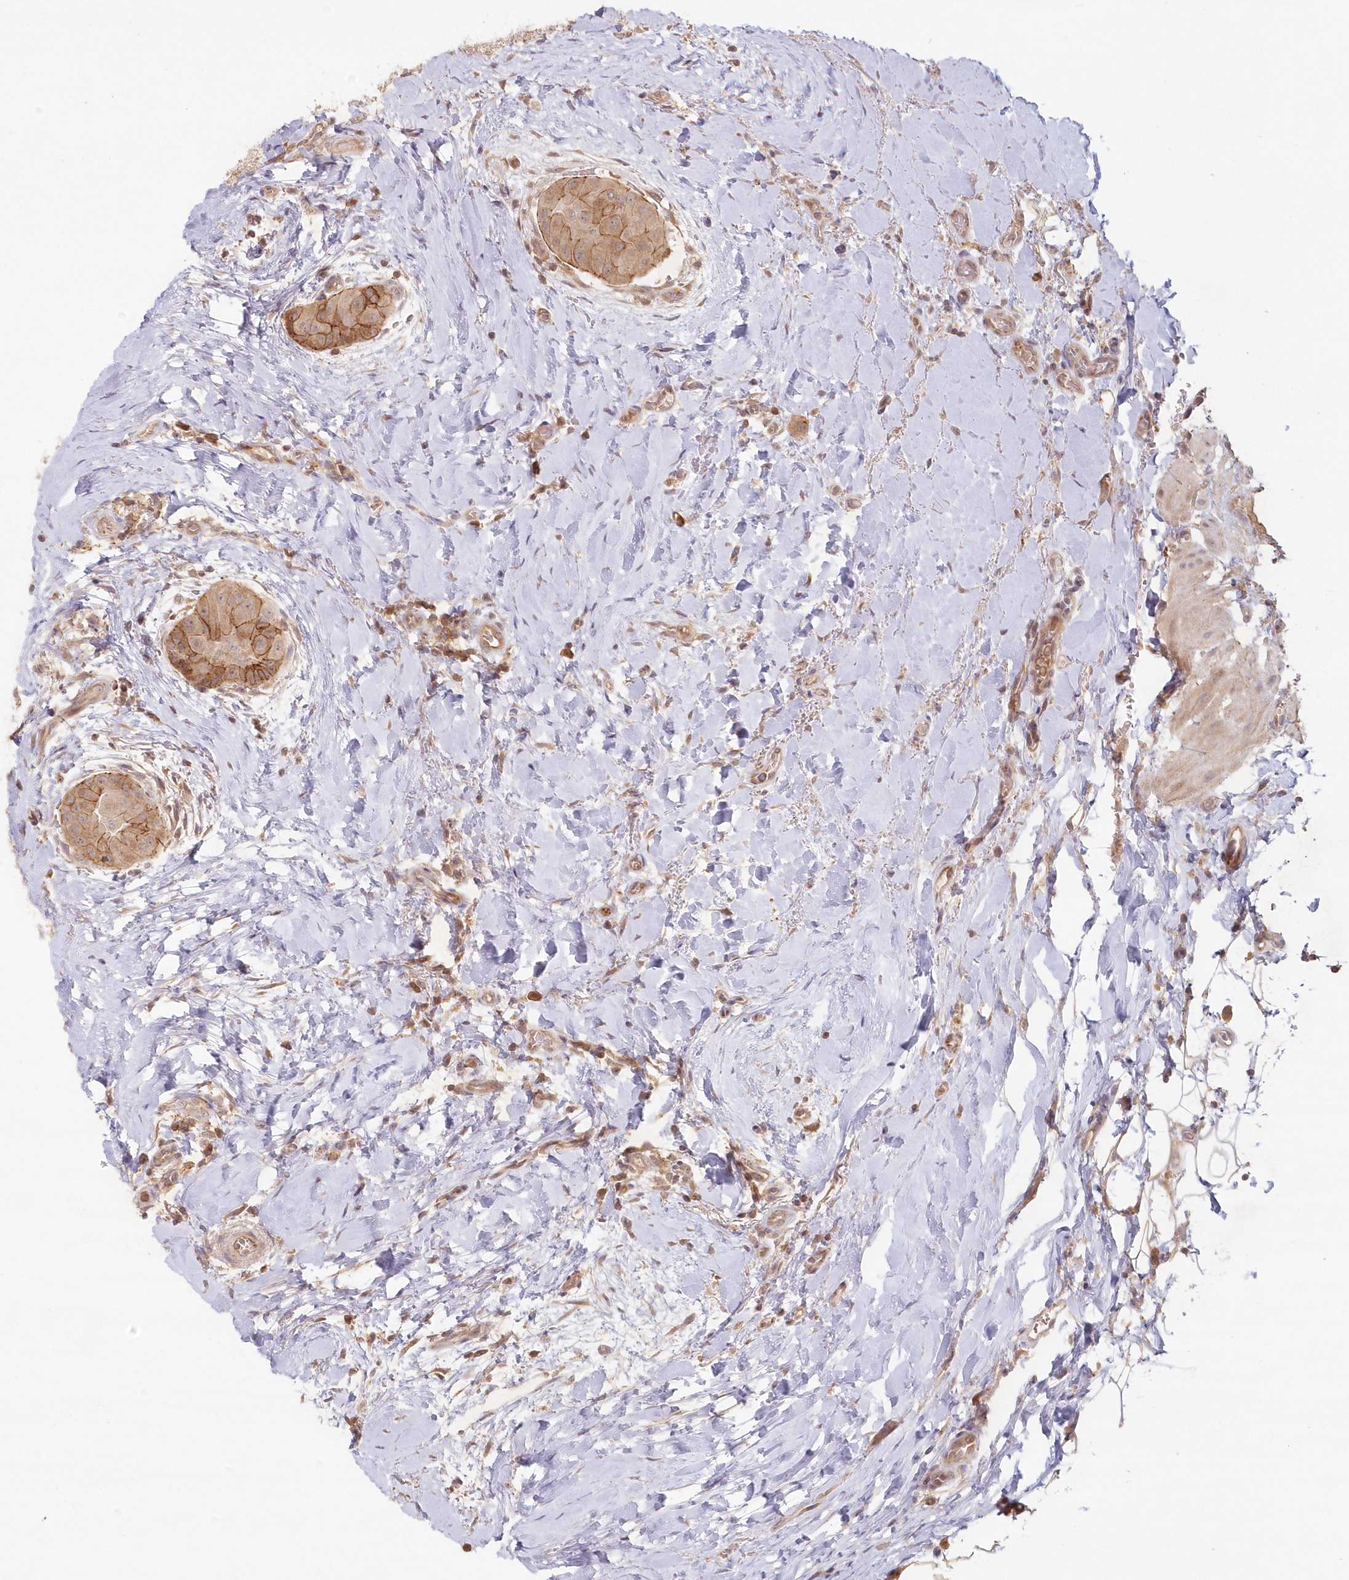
{"staining": {"intensity": "moderate", "quantity": ">75%", "location": "cytoplasmic/membranous"}, "tissue": "thyroid cancer", "cell_type": "Tumor cells", "image_type": "cancer", "snomed": [{"axis": "morphology", "description": "Papillary adenocarcinoma, NOS"}, {"axis": "topography", "description": "Thyroid gland"}], "caption": "Protein staining of thyroid cancer (papillary adenocarcinoma) tissue shows moderate cytoplasmic/membranous expression in about >75% of tumor cells.", "gene": "TOGARAM2", "patient": {"sex": "male", "age": 33}}